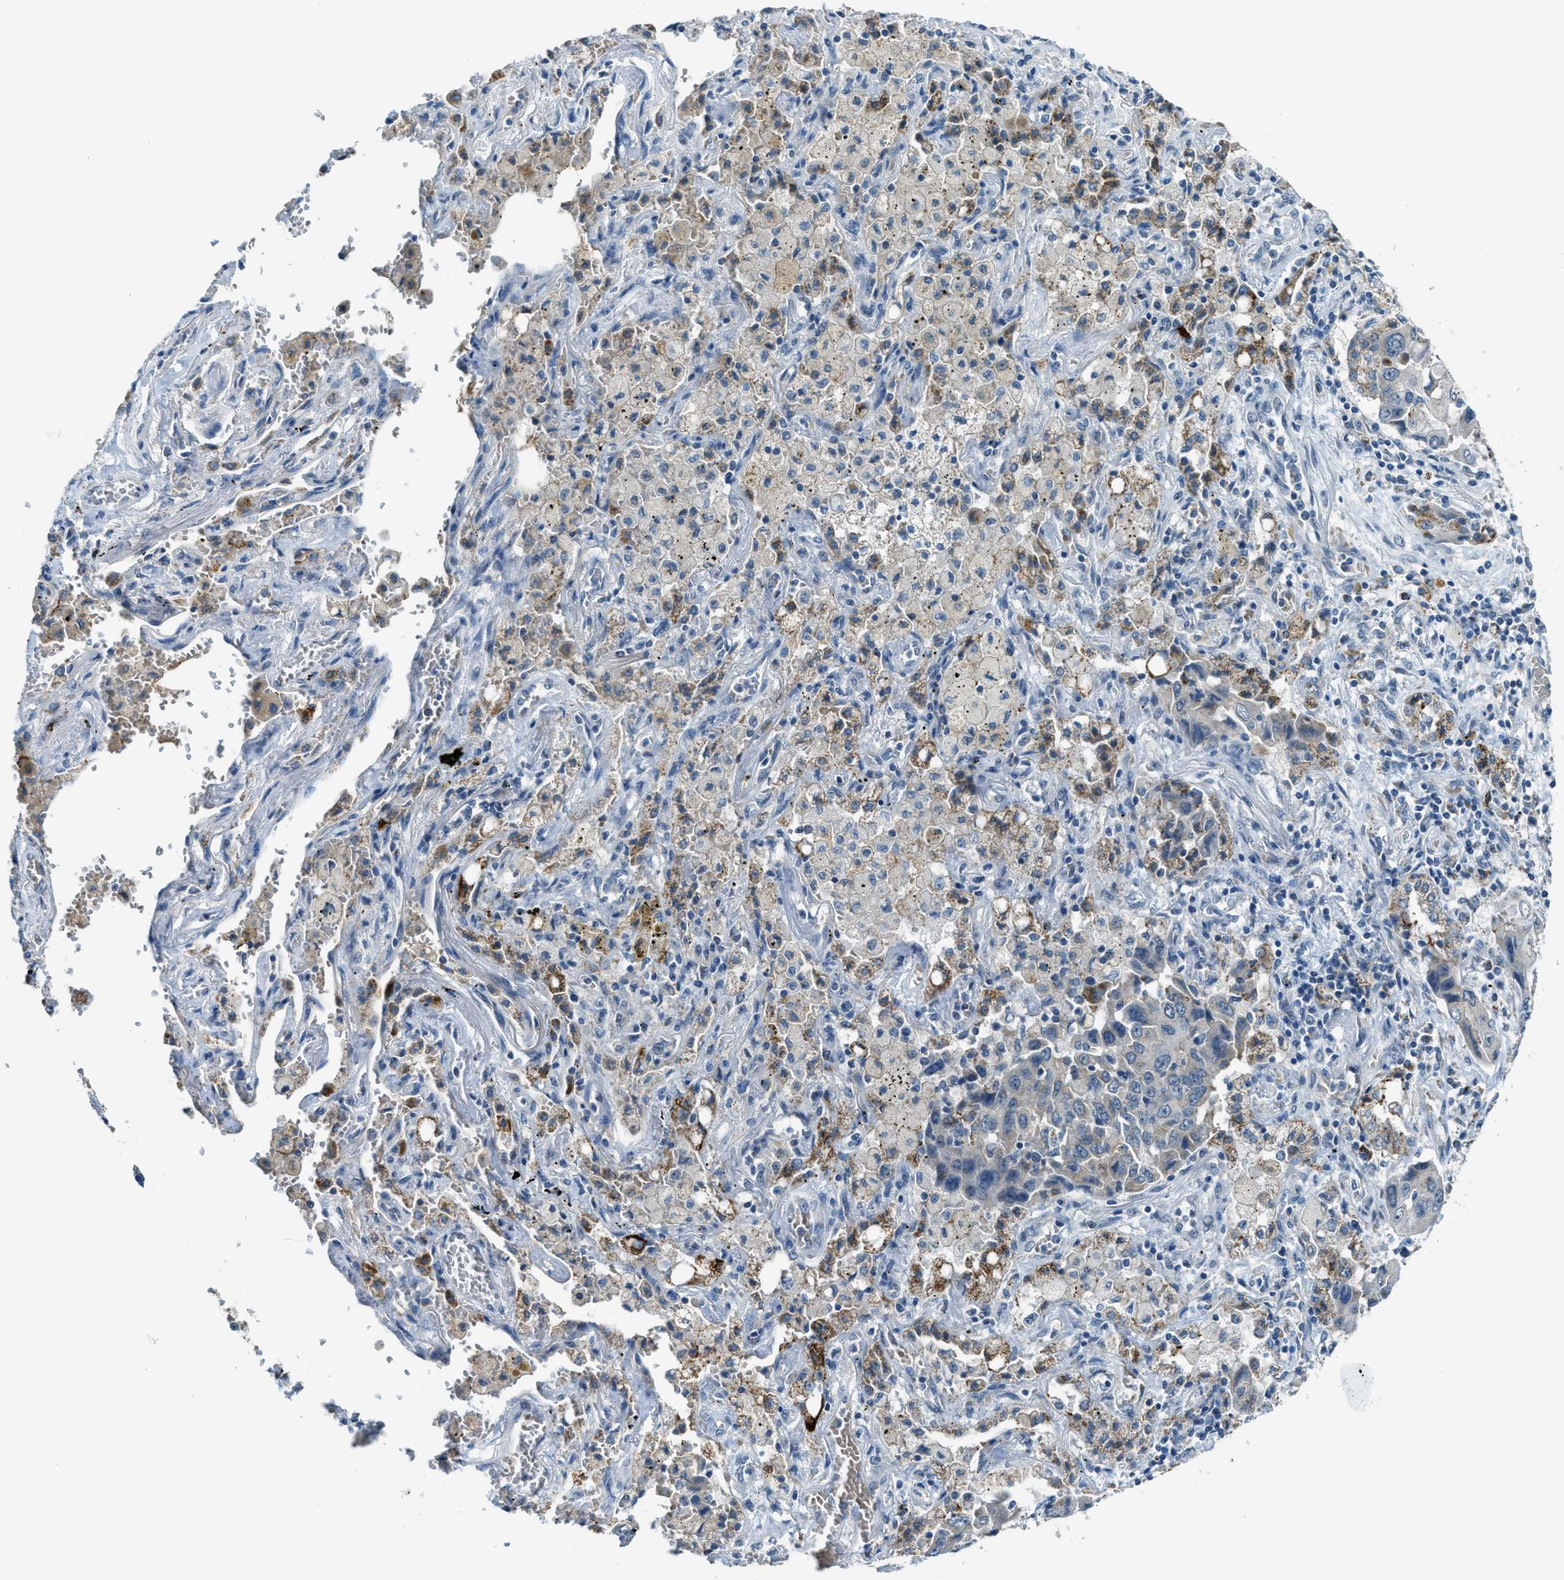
{"staining": {"intensity": "negative", "quantity": "none", "location": "none"}, "tissue": "lung cancer", "cell_type": "Tumor cells", "image_type": "cancer", "snomed": [{"axis": "morphology", "description": "Adenocarcinoma, NOS"}, {"axis": "topography", "description": "Lung"}], "caption": "Tumor cells show no significant protein positivity in lung cancer (adenocarcinoma).", "gene": "CDON", "patient": {"sex": "female", "age": 65}}